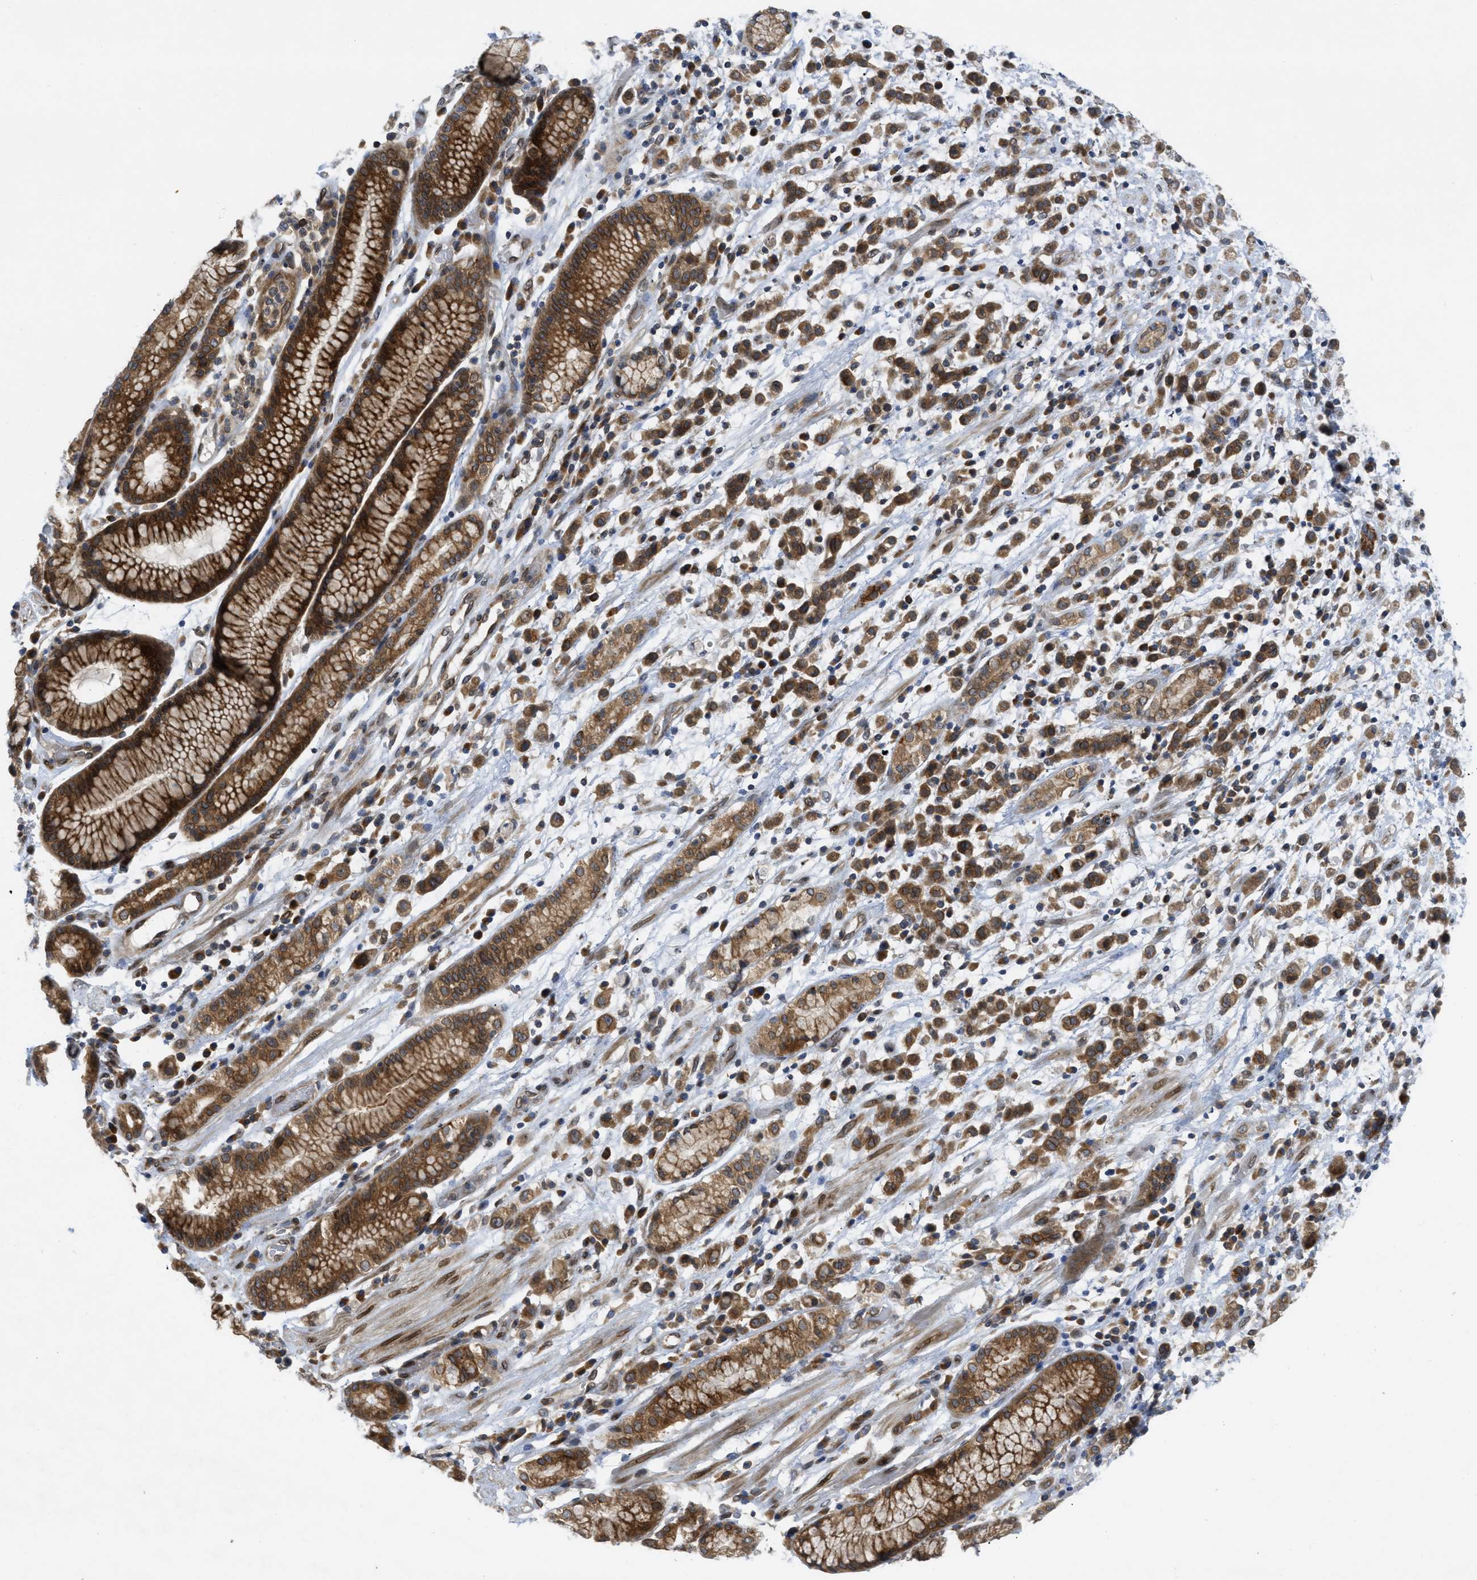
{"staining": {"intensity": "strong", "quantity": ">75%", "location": "cytoplasmic/membranous"}, "tissue": "stomach cancer", "cell_type": "Tumor cells", "image_type": "cancer", "snomed": [{"axis": "morphology", "description": "Adenocarcinoma, NOS"}, {"axis": "topography", "description": "Stomach, lower"}], "caption": "Adenocarcinoma (stomach) tissue exhibits strong cytoplasmic/membranous expression in approximately >75% of tumor cells", "gene": "EIF2AK3", "patient": {"sex": "male", "age": 88}}